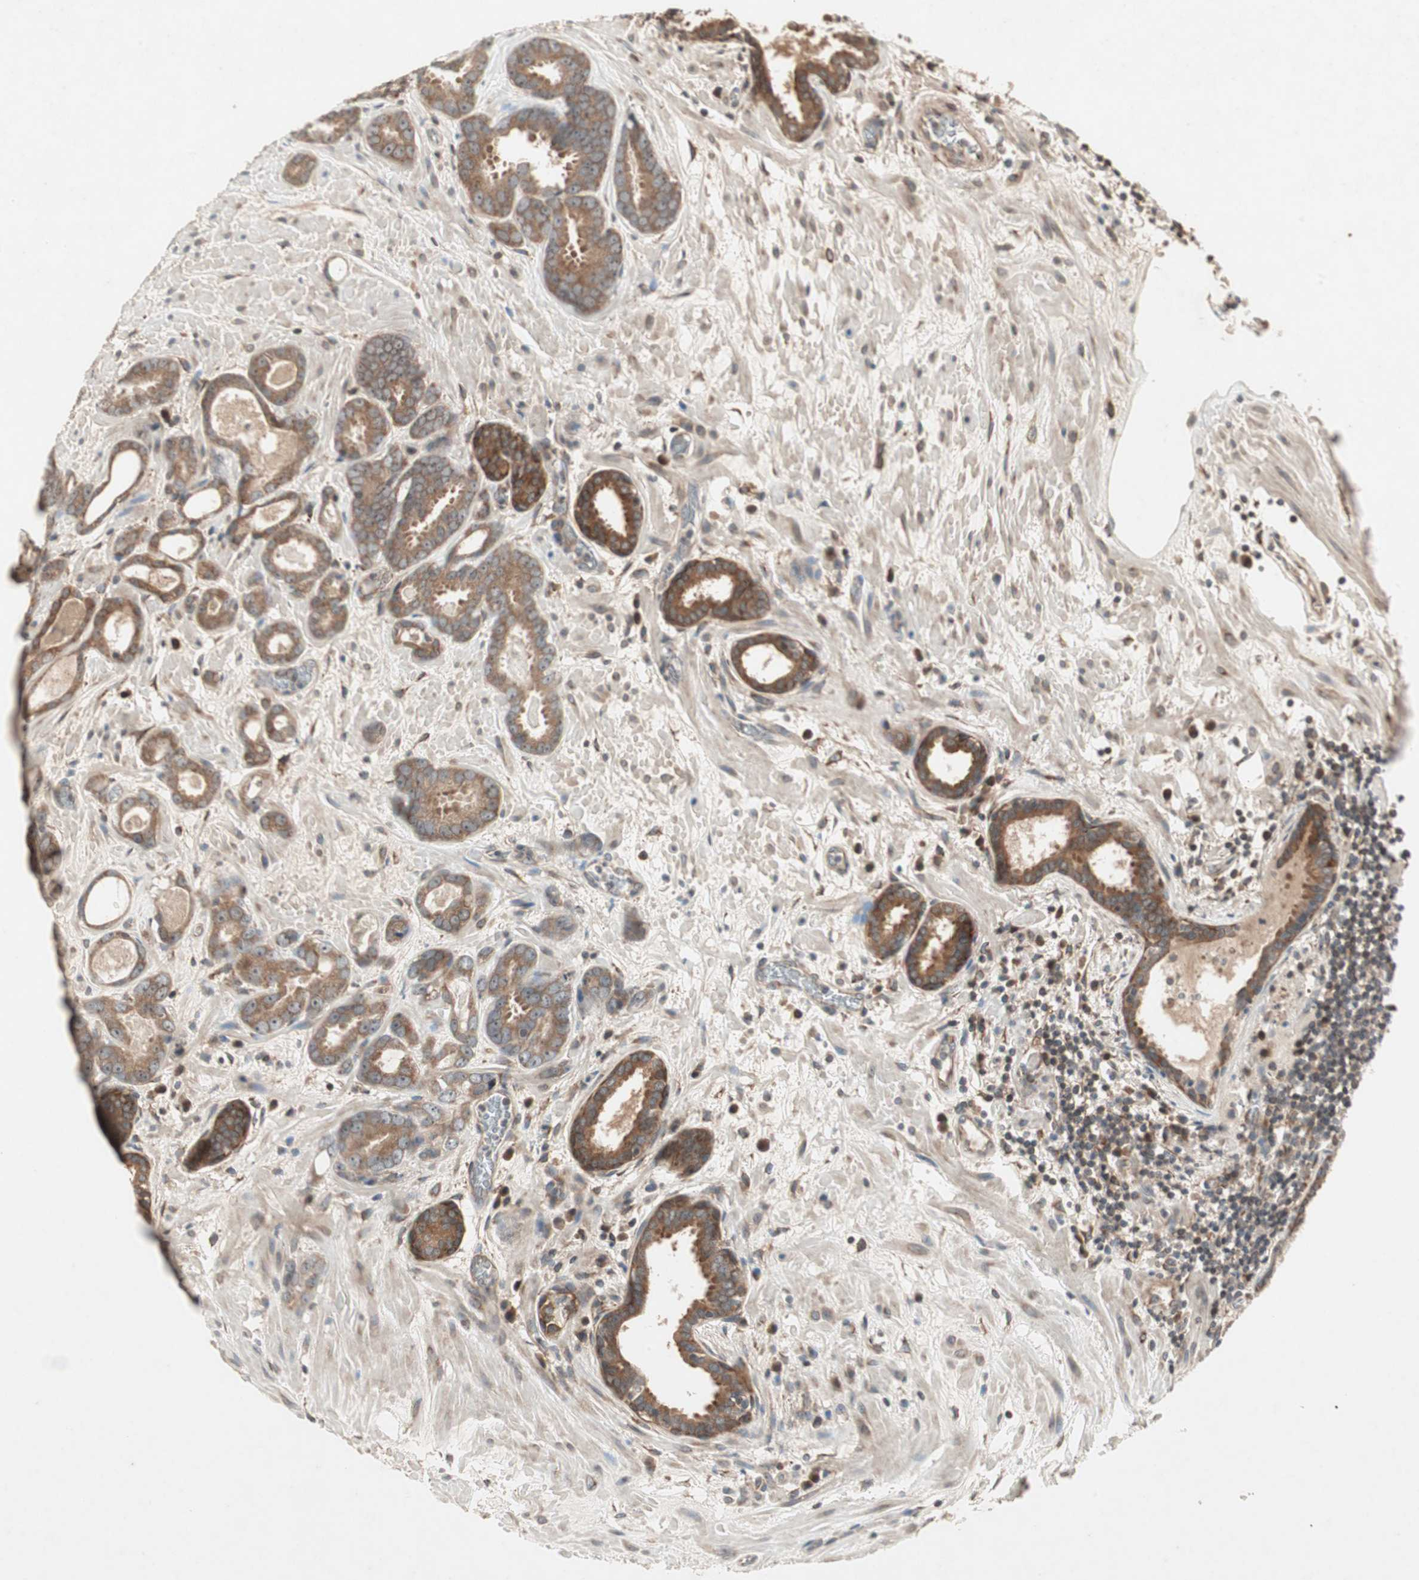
{"staining": {"intensity": "moderate", "quantity": "25%-75%", "location": "cytoplasmic/membranous"}, "tissue": "prostate cancer", "cell_type": "Tumor cells", "image_type": "cancer", "snomed": [{"axis": "morphology", "description": "Adenocarcinoma, Low grade"}, {"axis": "topography", "description": "Prostate"}], "caption": "The micrograph demonstrates a brown stain indicating the presence of a protein in the cytoplasmic/membranous of tumor cells in prostate low-grade adenocarcinoma.", "gene": "IRS1", "patient": {"sex": "male", "age": 57}}